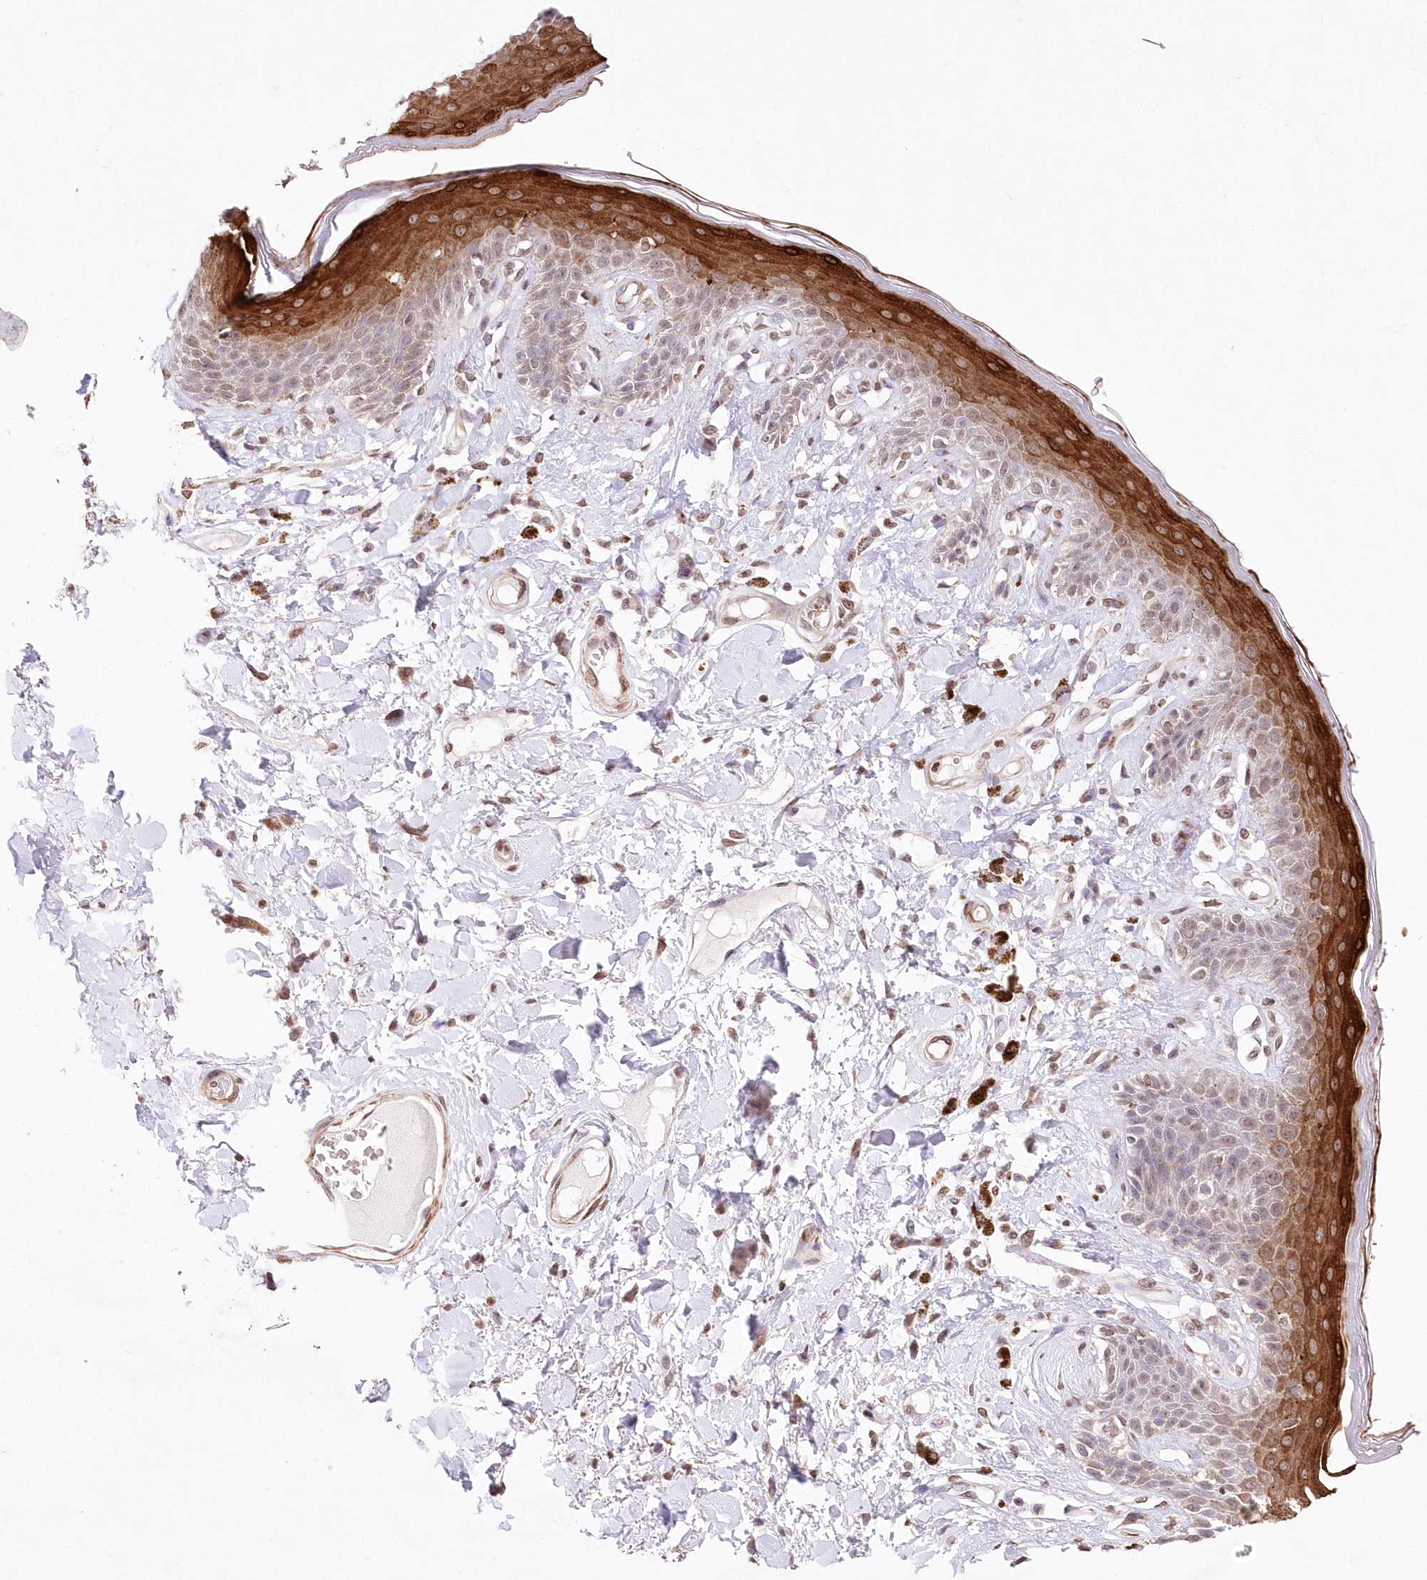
{"staining": {"intensity": "strong", "quantity": "25%-75%", "location": "cytoplasmic/membranous"}, "tissue": "skin", "cell_type": "Epidermal cells", "image_type": "normal", "snomed": [{"axis": "morphology", "description": "Normal tissue, NOS"}, {"axis": "topography", "description": "Anal"}], "caption": "Immunohistochemical staining of benign human skin shows high levels of strong cytoplasmic/membranous expression in about 25%-75% of epidermal cells.", "gene": "ENSG00000275740", "patient": {"sex": "female", "age": 78}}